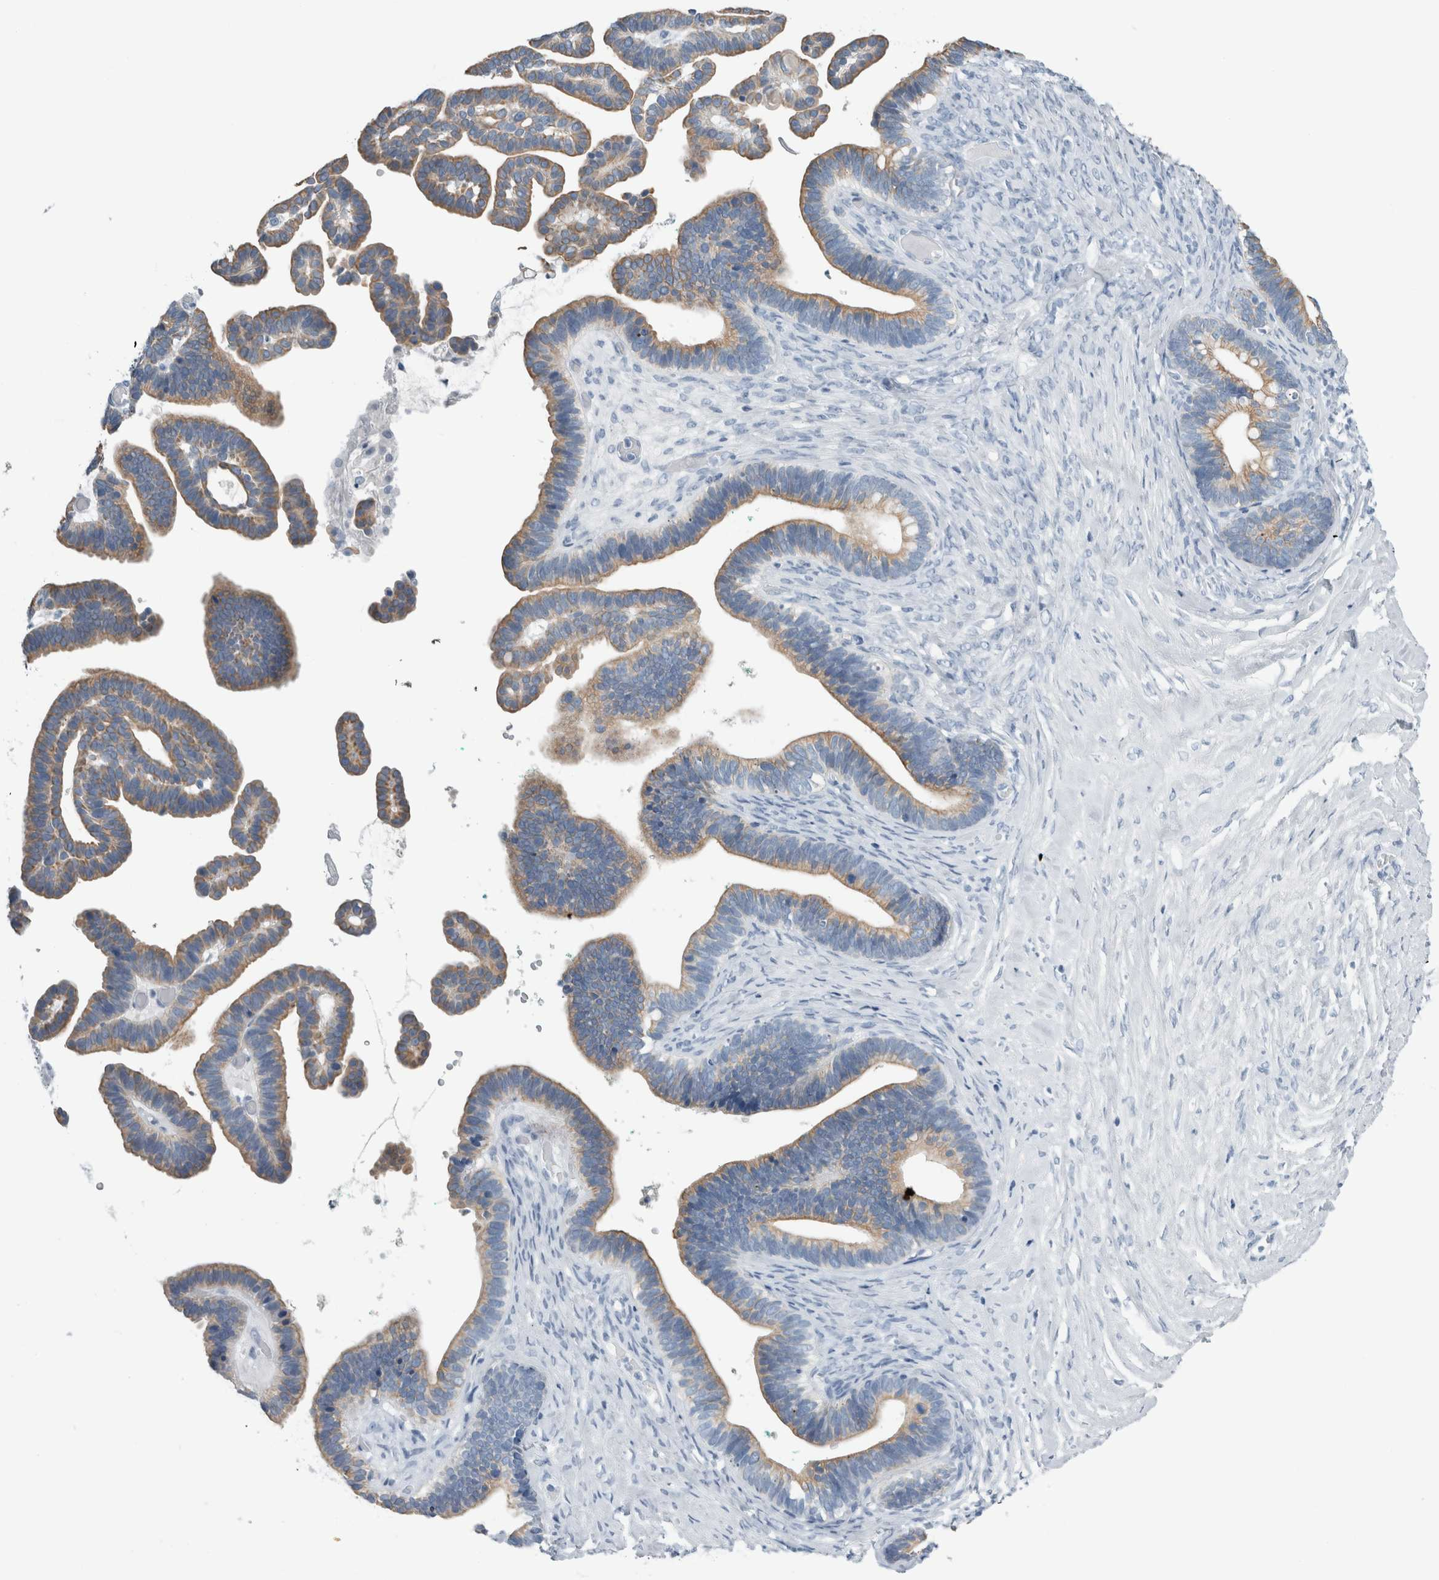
{"staining": {"intensity": "weak", "quantity": "25%-75%", "location": "cytoplasmic/membranous"}, "tissue": "ovarian cancer", "cell_type": "Tumor cells", "image_type": "cancer", "snomed": [{"axis": "morphology", "description": "Cystadenocarcinoma, serous, NOS"}, {"axis": "topography", "description": "Ovary"}], "caption": "Immunohistochemical staining of human ovarian cancer (serous cystadenocarcinoma) demonstrates low levels of weak cytoplasmic/membranous staining in approximately 25%-75% of tumor cells.", "gene": "RPH3AL", "patient": {"sex": "female", "age": 56}}